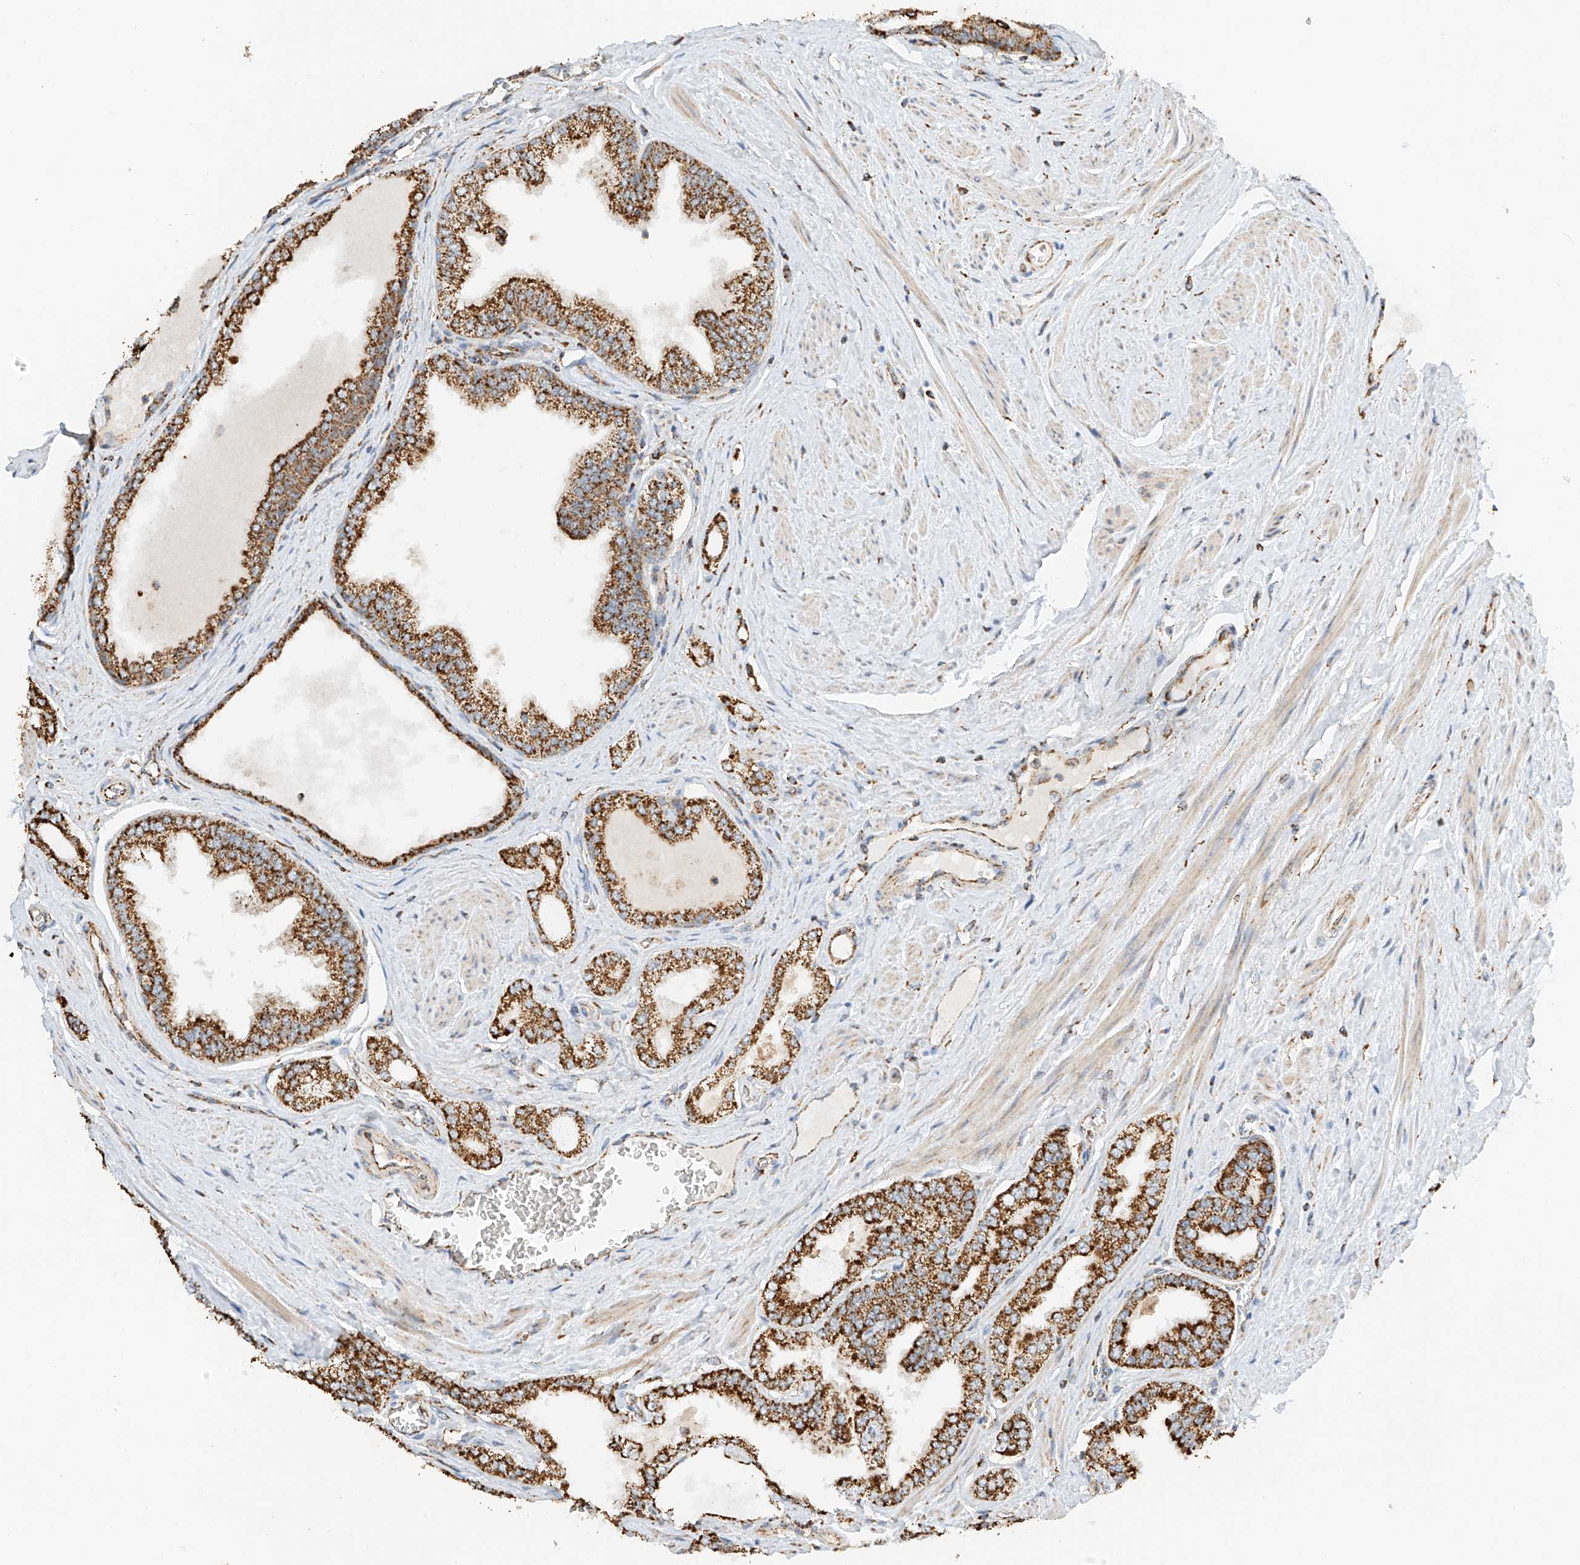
{"staining": {"intensity": "strong", "quantity": ">75%", "location": "cytoplasmic/membranous"}, "tissue": "prostate cancer", "cell_type": "Tumor cells", "image_type": "cancer", "snomed": [{"axis": "morphology", "description": "Adenocarcinoma, Low grade"}, {"axis": "topography", "description": "Prostate"}], "caption": "IHC of prostate cancer (adenocarcinoma (low-grade)) reveals high levels of strong cytoplasmic/membranous expression in about >75% of tumor cells.", "gene": "YIPF7", "patient": {"sex": "male", "age": 63}}